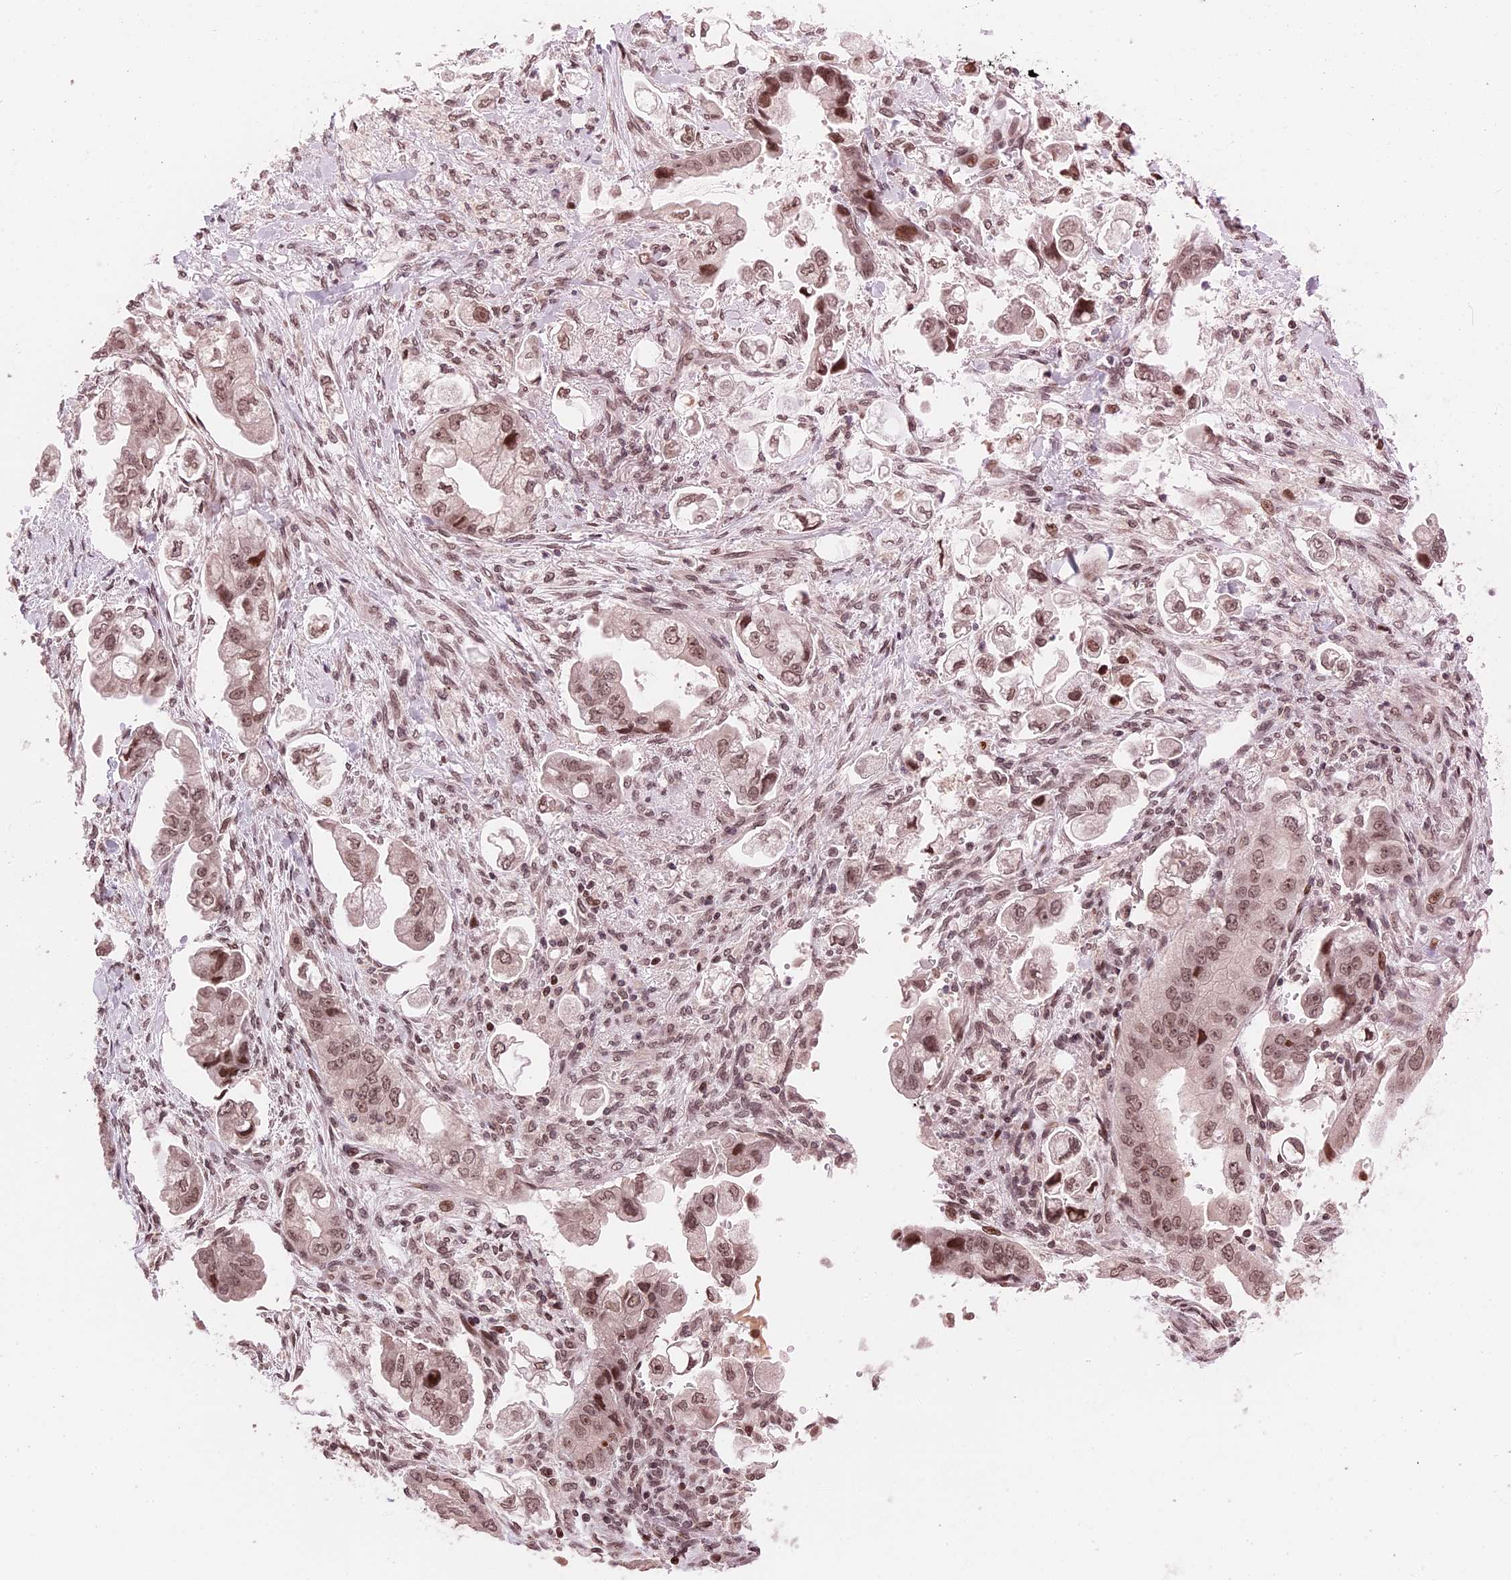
{"staining": {"intensity": "moderate", "quantity": ">75%", "location": "nuclear"}, "tissue": "stomach cancer", "cell_type": "Tumor cells", "image_type": "cancer", "snomed": [{"axis": "morphology", "description": "Adenocarcinoma, NOS"}, {"axis": "topography", "description": "Stomach"}], "caption": "This is a micrograph of immunohistochemistry (IHC) staining of stomach cancer (adenocarcinoma), which shows moderate expression in the nuclear of tumor cells.", "gene": "NR2C2AP", "patient": {"sex": "male", "age": 62}}